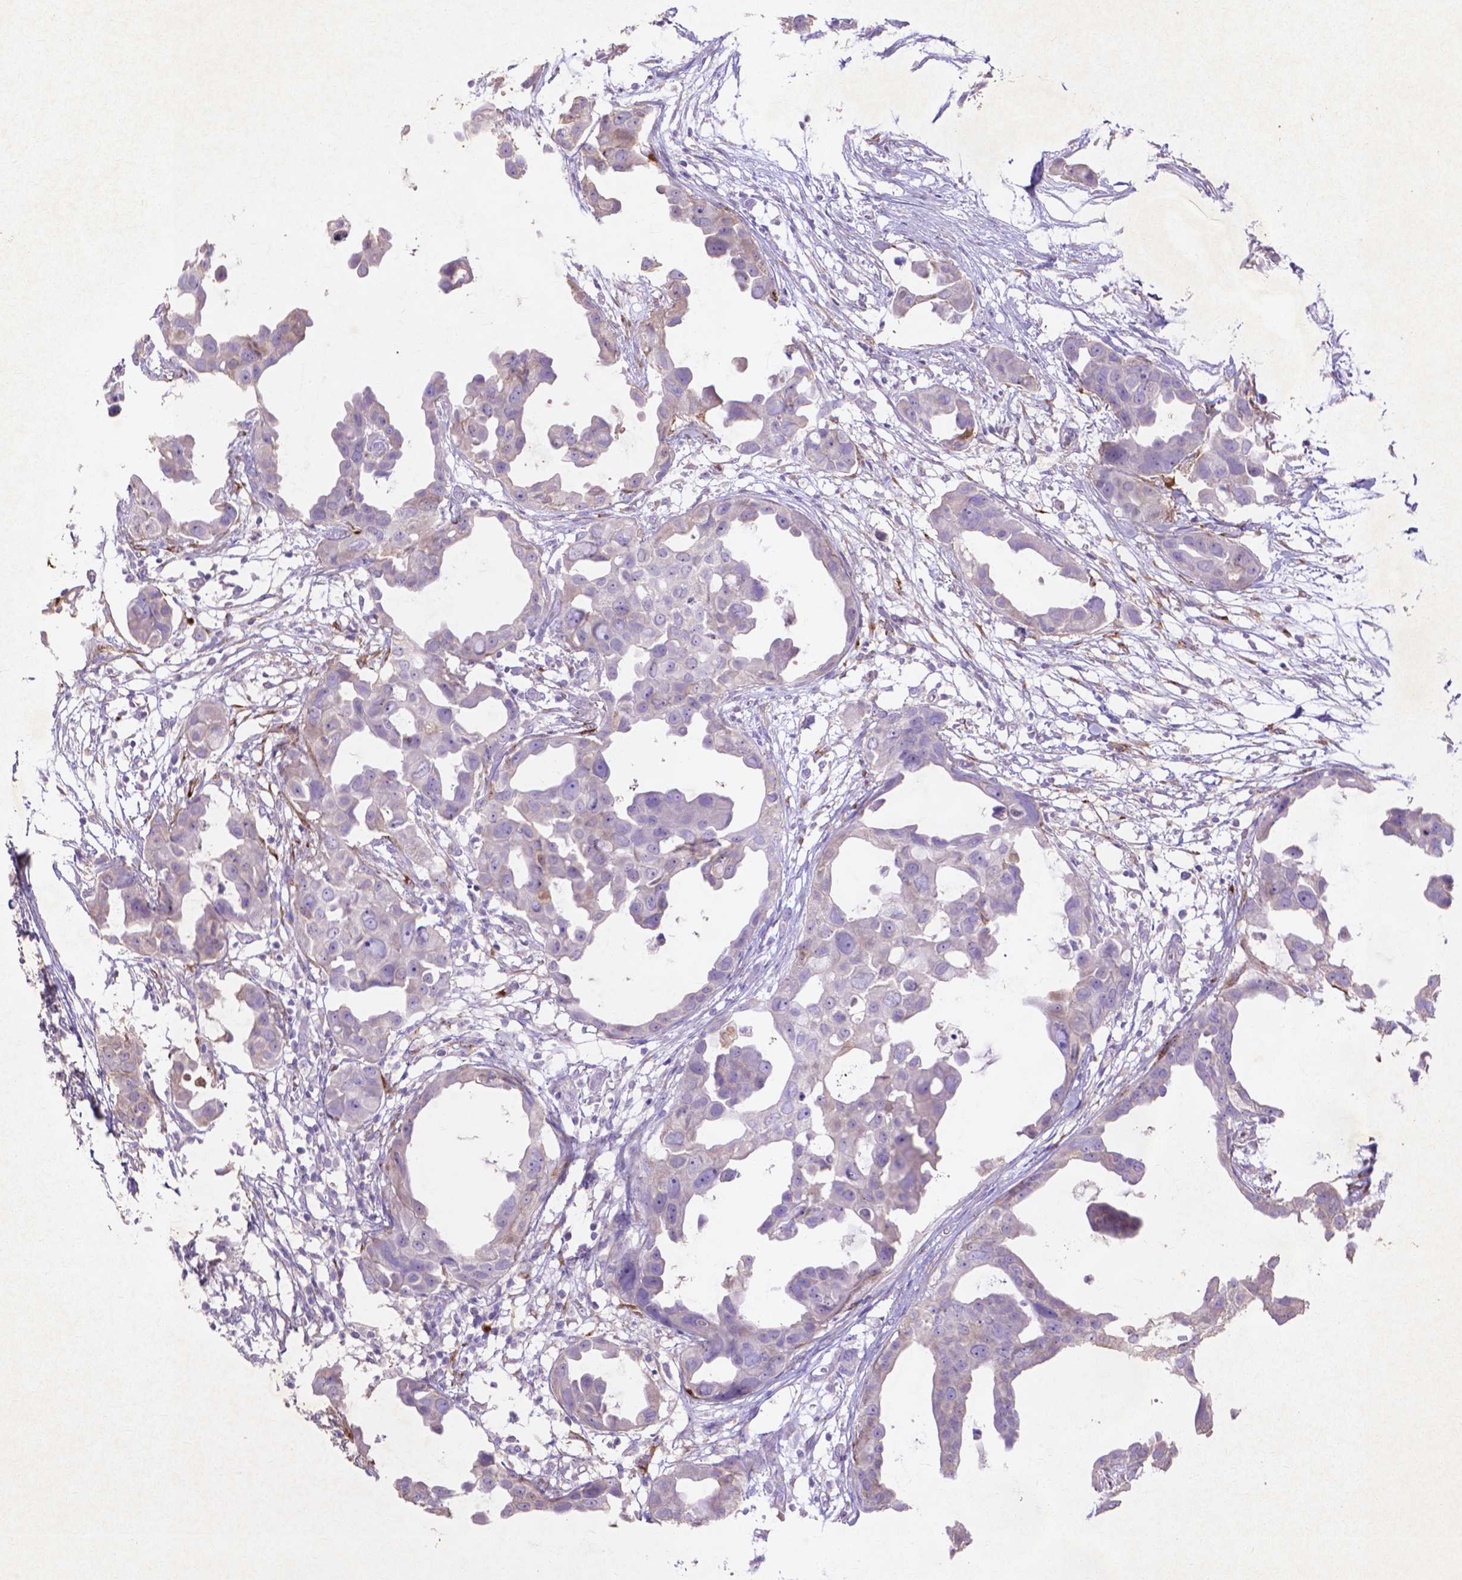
{"staining": {"intensity": "negative", "quantity": "none", "location": "none"}, "tissue": "breast cancer", "cell_type": "Tumor cells", "image_type": "cancer", "snomed": [{"axis": "morphology", "description": "Duct carcinoma"}, {"axis": "topography", "description": "Breast"}], "caption": "This image is of breast invasive ductal carcinoma stained with immunohistochemistry to label a protein in brown with the nuclei are counter-stained blue. There is no positivity in tumor cells.", "gene": "MMP11", "patient": {"sex": "female", "age": 38}}